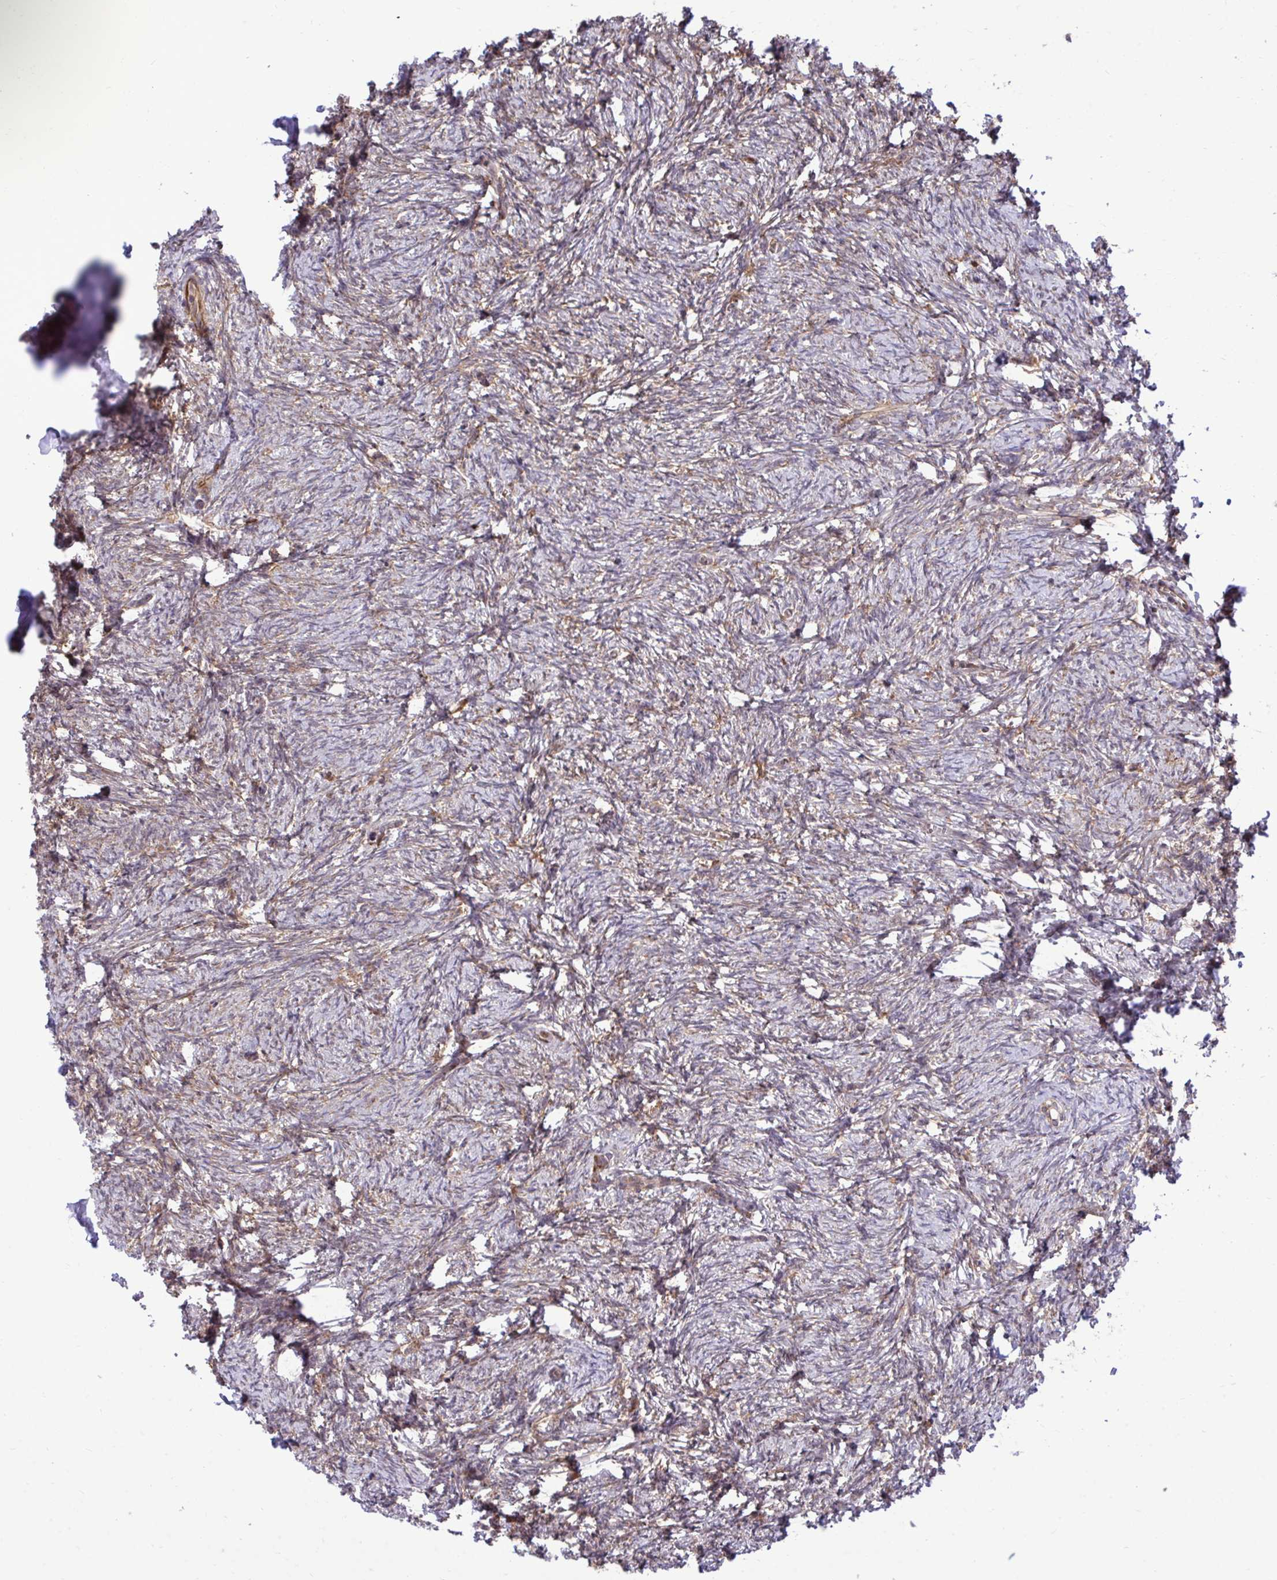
{"staining": {"intensity": "moderate", "quantity": ">75%", "location": "cytoplasmic/membranous"}, "tissue": "ovary", "cell_type": "Follicle cells", "image_type": "normal", "snomed": [{"axis": "morphology", "description": "Normal tissue, NOS"}, {"axis": "topography", "description": "Ovary"}], "caption": "A photomicrograph showing moderate cytoplasmic/membranous positivity in about >75% of follicle cells in normal ovary, as visualized by brown immunohistochemical staining.", "gene": "RPS15", "patient": {"sex": "female", "age": 41}}